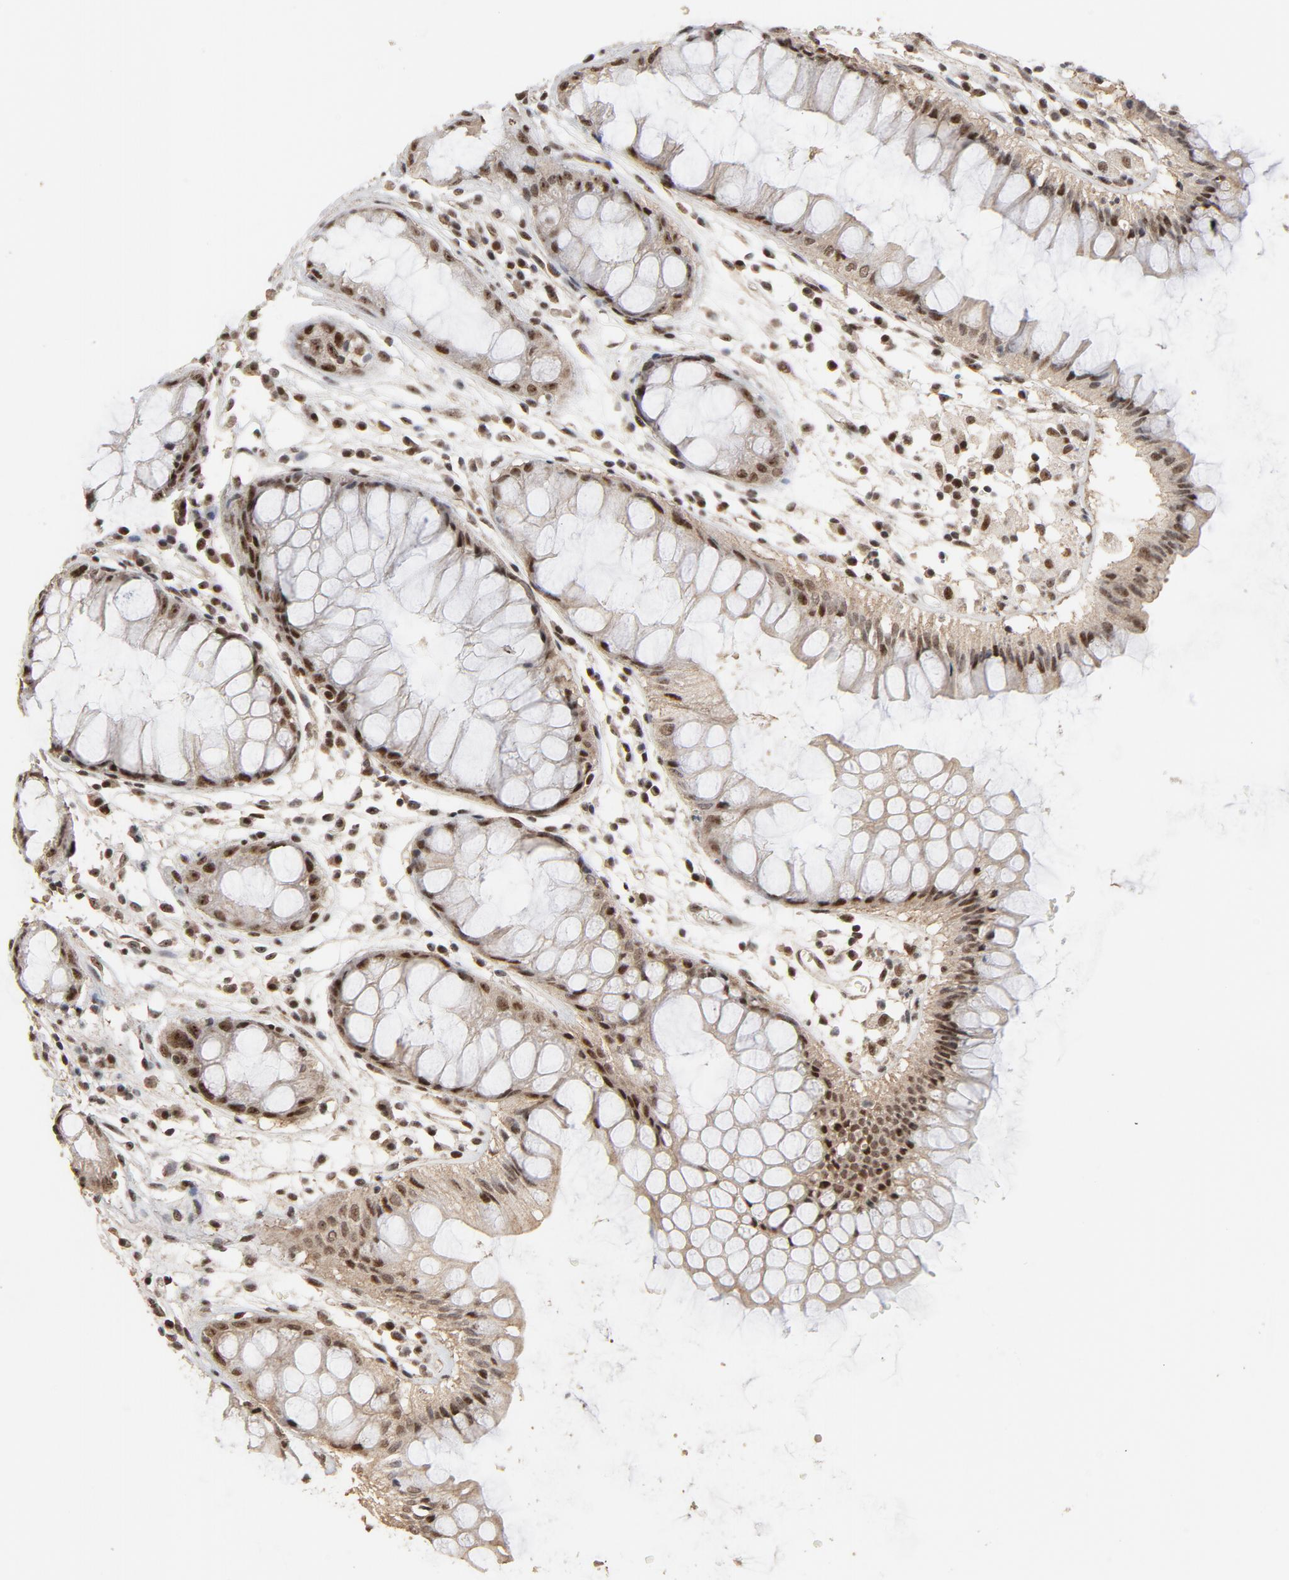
{"staining": {"intensity": "strong", "quantity": ">75%", "location": "cytoplasmic/membranous,nuclear"}, "tissue": "rectum", "cell_type": "Glandular cells", "image_type": "normal", "snomed": [{"axis": "morphology", "description": "Normal tissue, NOS"}, {"axis": "morphology", "description": "Adenocarcinoma, NOS"}, {"axis": "topography", "description": "Rectum"}], "caption": "Glandular cells show high levels of strong cytoplasmic/membranous,nuclear staining in about >75% of cells in unremarkable rectum.", "gene": "TP53RK", "patient": {"sex": "female", "age": 65}}